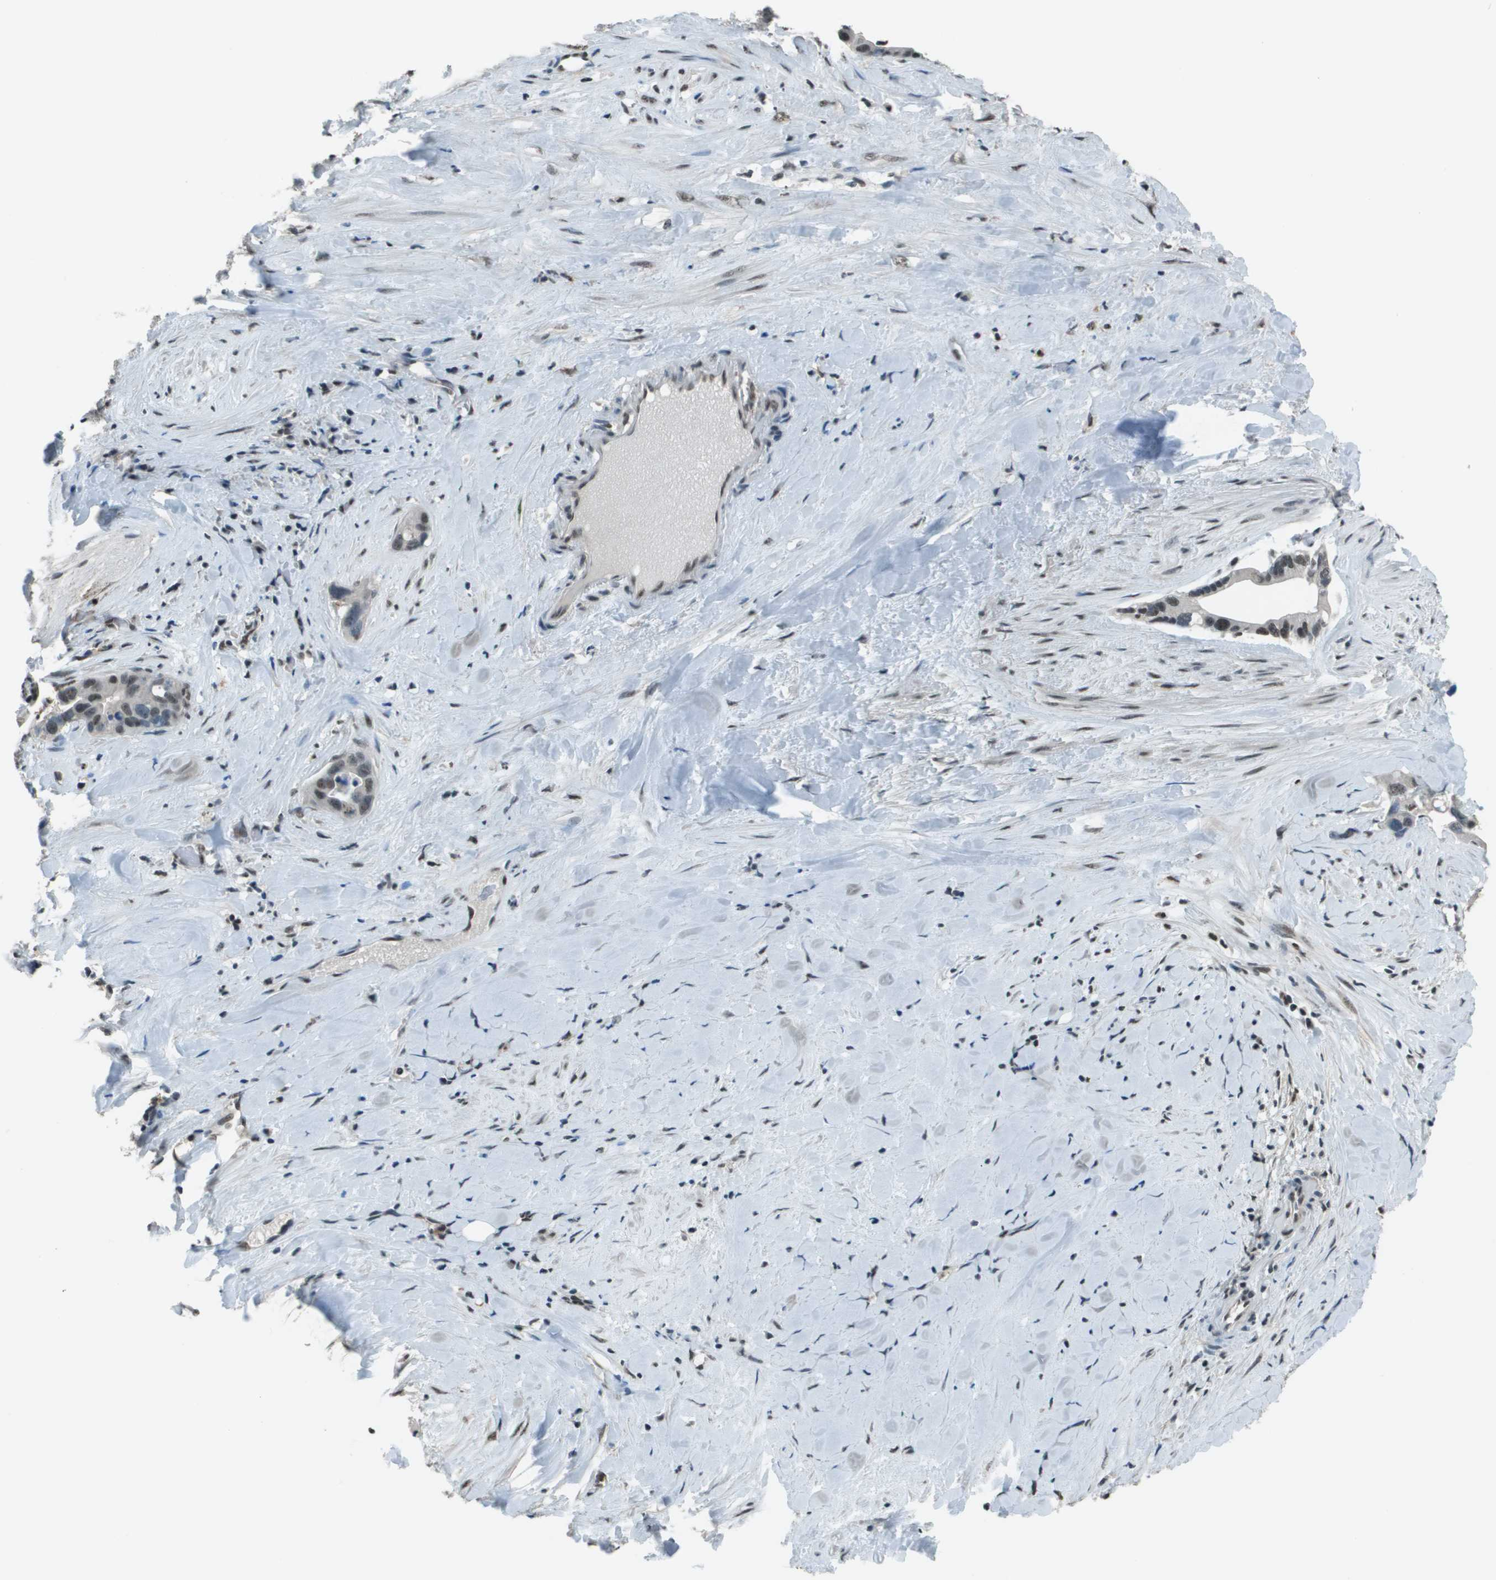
{"staining": {"intensity": "moderate", "quantity": ">75%", "location": "nuclear"}, "tissue": "liver cancer", "cell_type": "Tumor cells", "image_type": "cancer", "snomed": [{"axis": "morphology", "description": "Cholangiocarcinoma"}, {"axis": "topography", "description": "Liver"}], "caption": "IHC image of human liver cancer (cholangiocarcinoma) stained for a protein (brown), which demonstrates medium levels of moderate nuclear expression in about >75% of tumor cells.", "gene": "DEPDC1", "patient": {"sex": "female", "age": 65}}